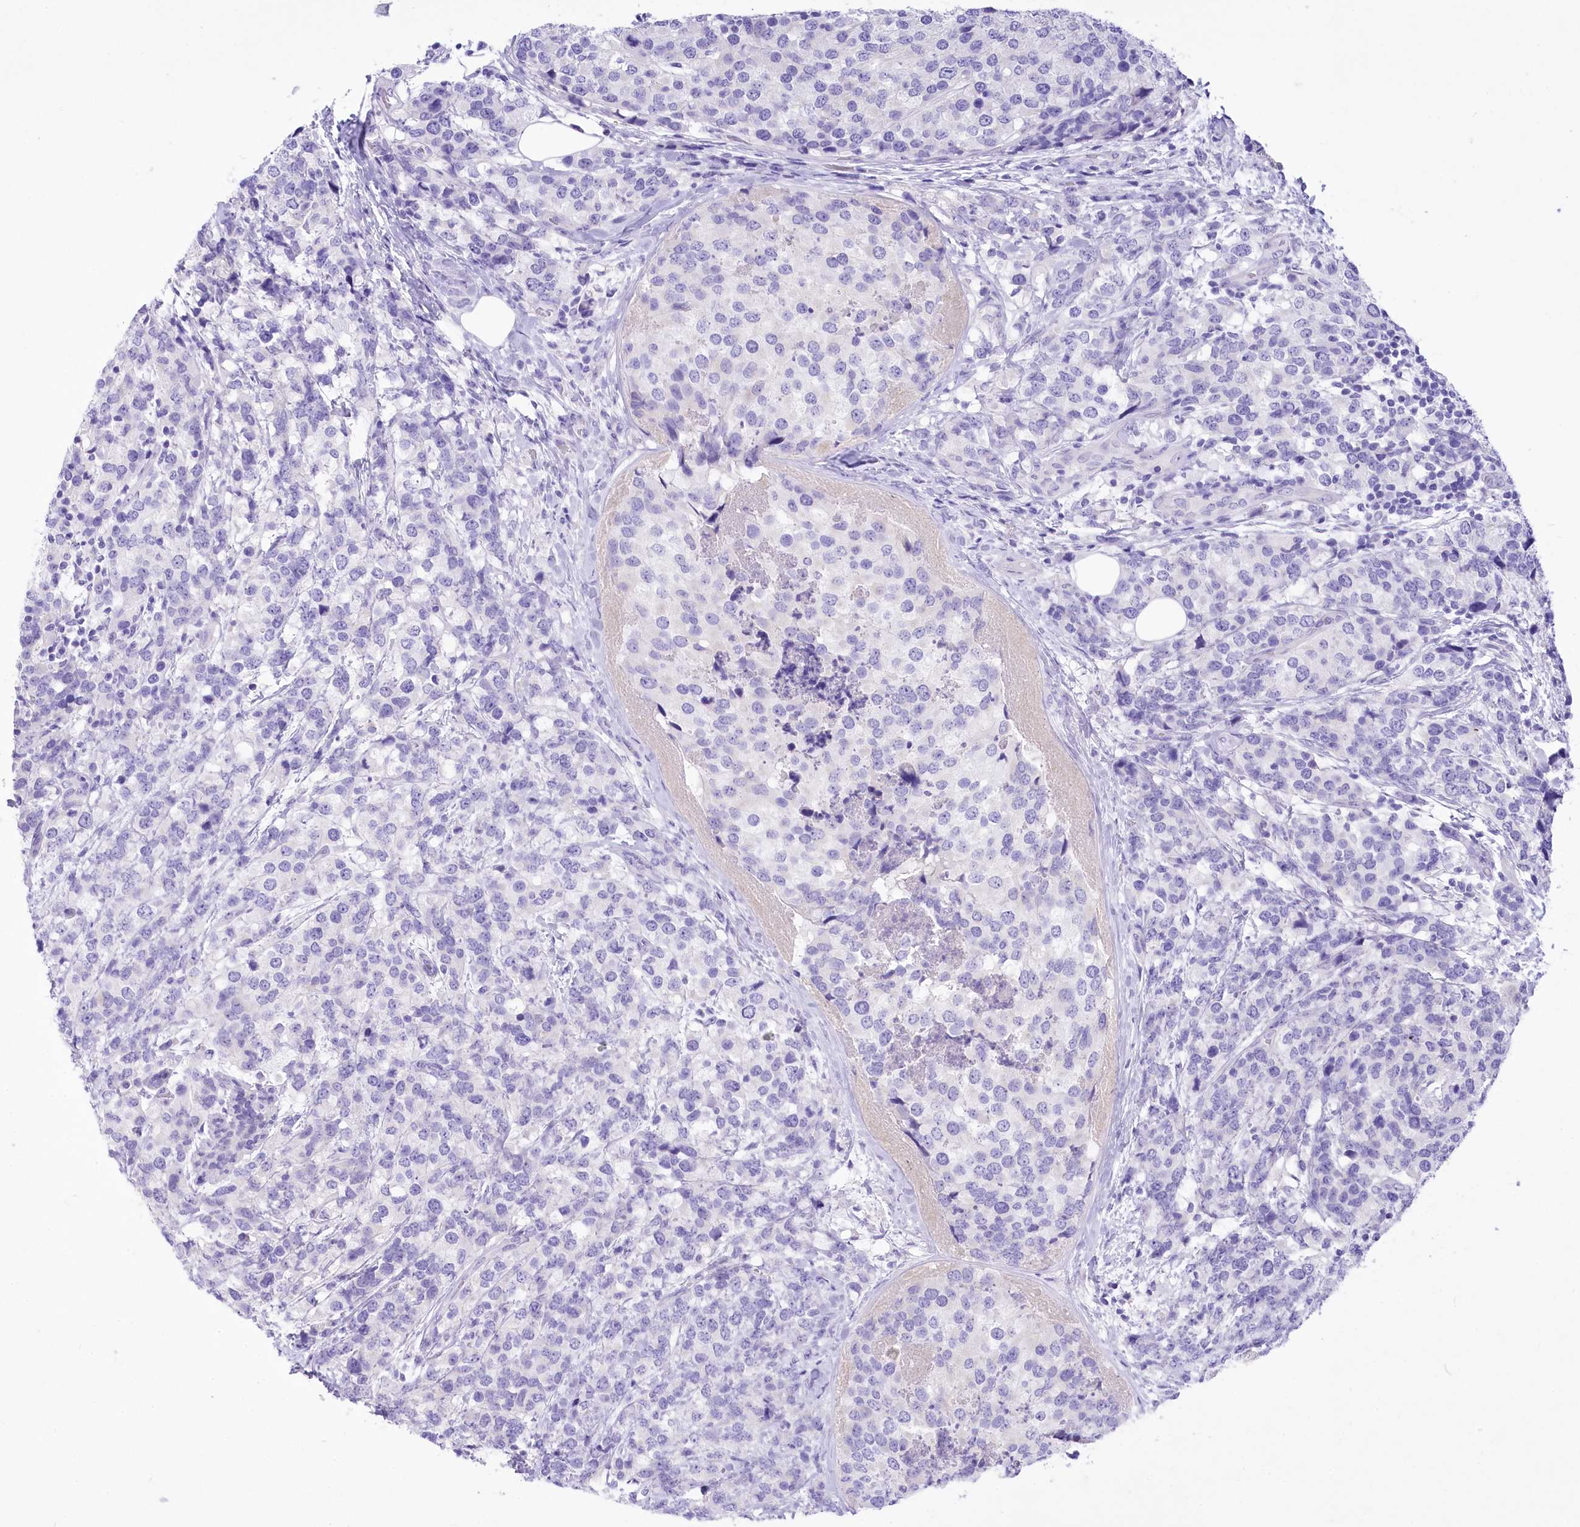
{"staining": {"intensity": "negative", "quantity": "none", "location": "none"}, "tissue": "breast cancer", "cell_type": "Tumor cells", "image_type": "cancer", "snomed": [{"axis": "morphology", "description": "Lobular carcinoma"}, {"axis": "topography", "description": "Breast"}], "caption": "DAB immunohistochemical staining of breast lobular carcinoma demonstrates no significant positivity in tumor cells.", "gene": "PBLD", "patient": {"sex": "female", "age": 59}}